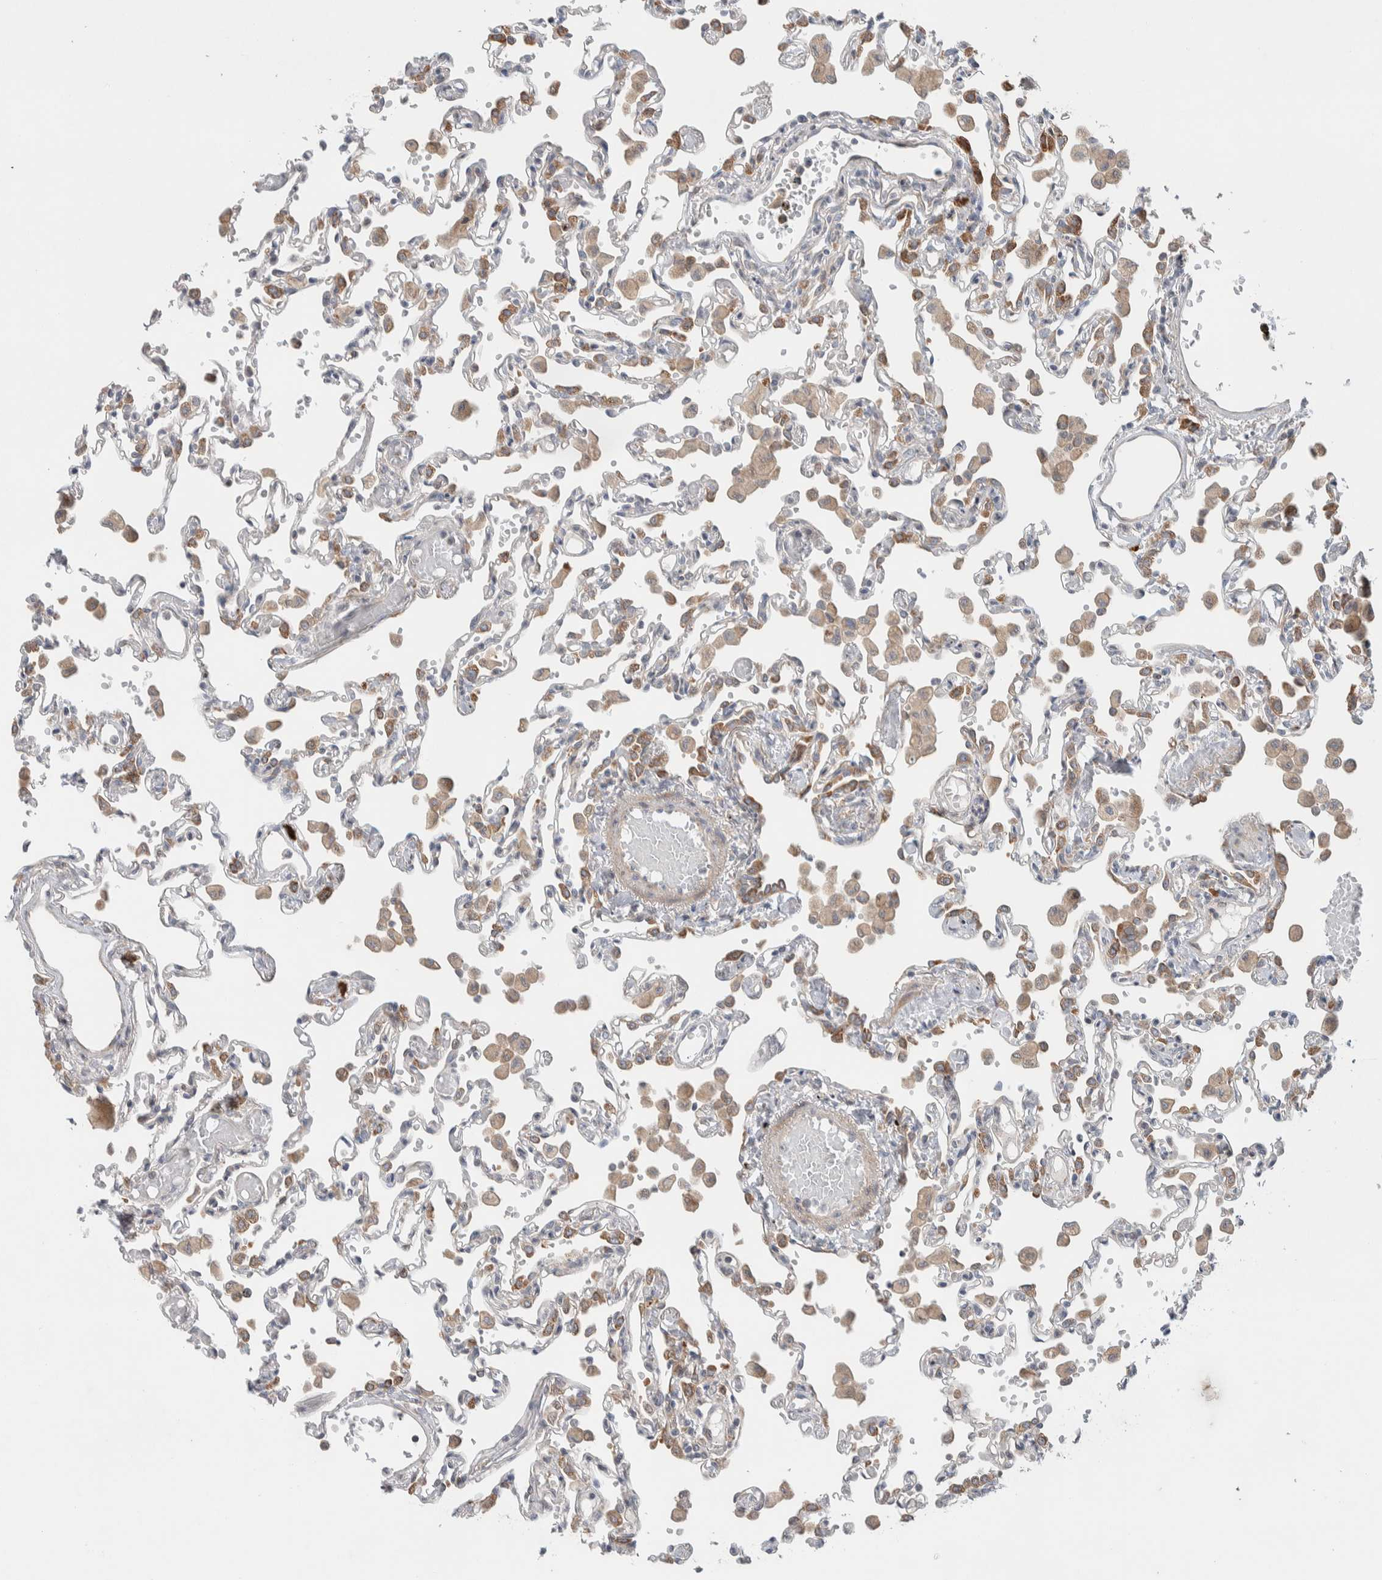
{"staining": {"intensity": "weak", "quantity": "<25%", "location": "cytoplasmic/membranous"}, "tissue": "lung", "cell_type": "Alveolar cells", "image_type": "normal", "snomed": [{"axis": "morphology", "description": "Normal tissue, NOS"}, {"axis": "topography", "description": "Bronchus"}, {"axis": "topography", "description": "Lung"}], "caption": "An IHC histopathology image of normal lung is shown. There is no staining in alveolar cells of lung. (DAB (3,3'-diaminobenzidine) immunohistochemistry (IHC) with hematoxylin counter stain).", "gene": "ADCY8", "patient": {"sex": "female", "age": 49}}